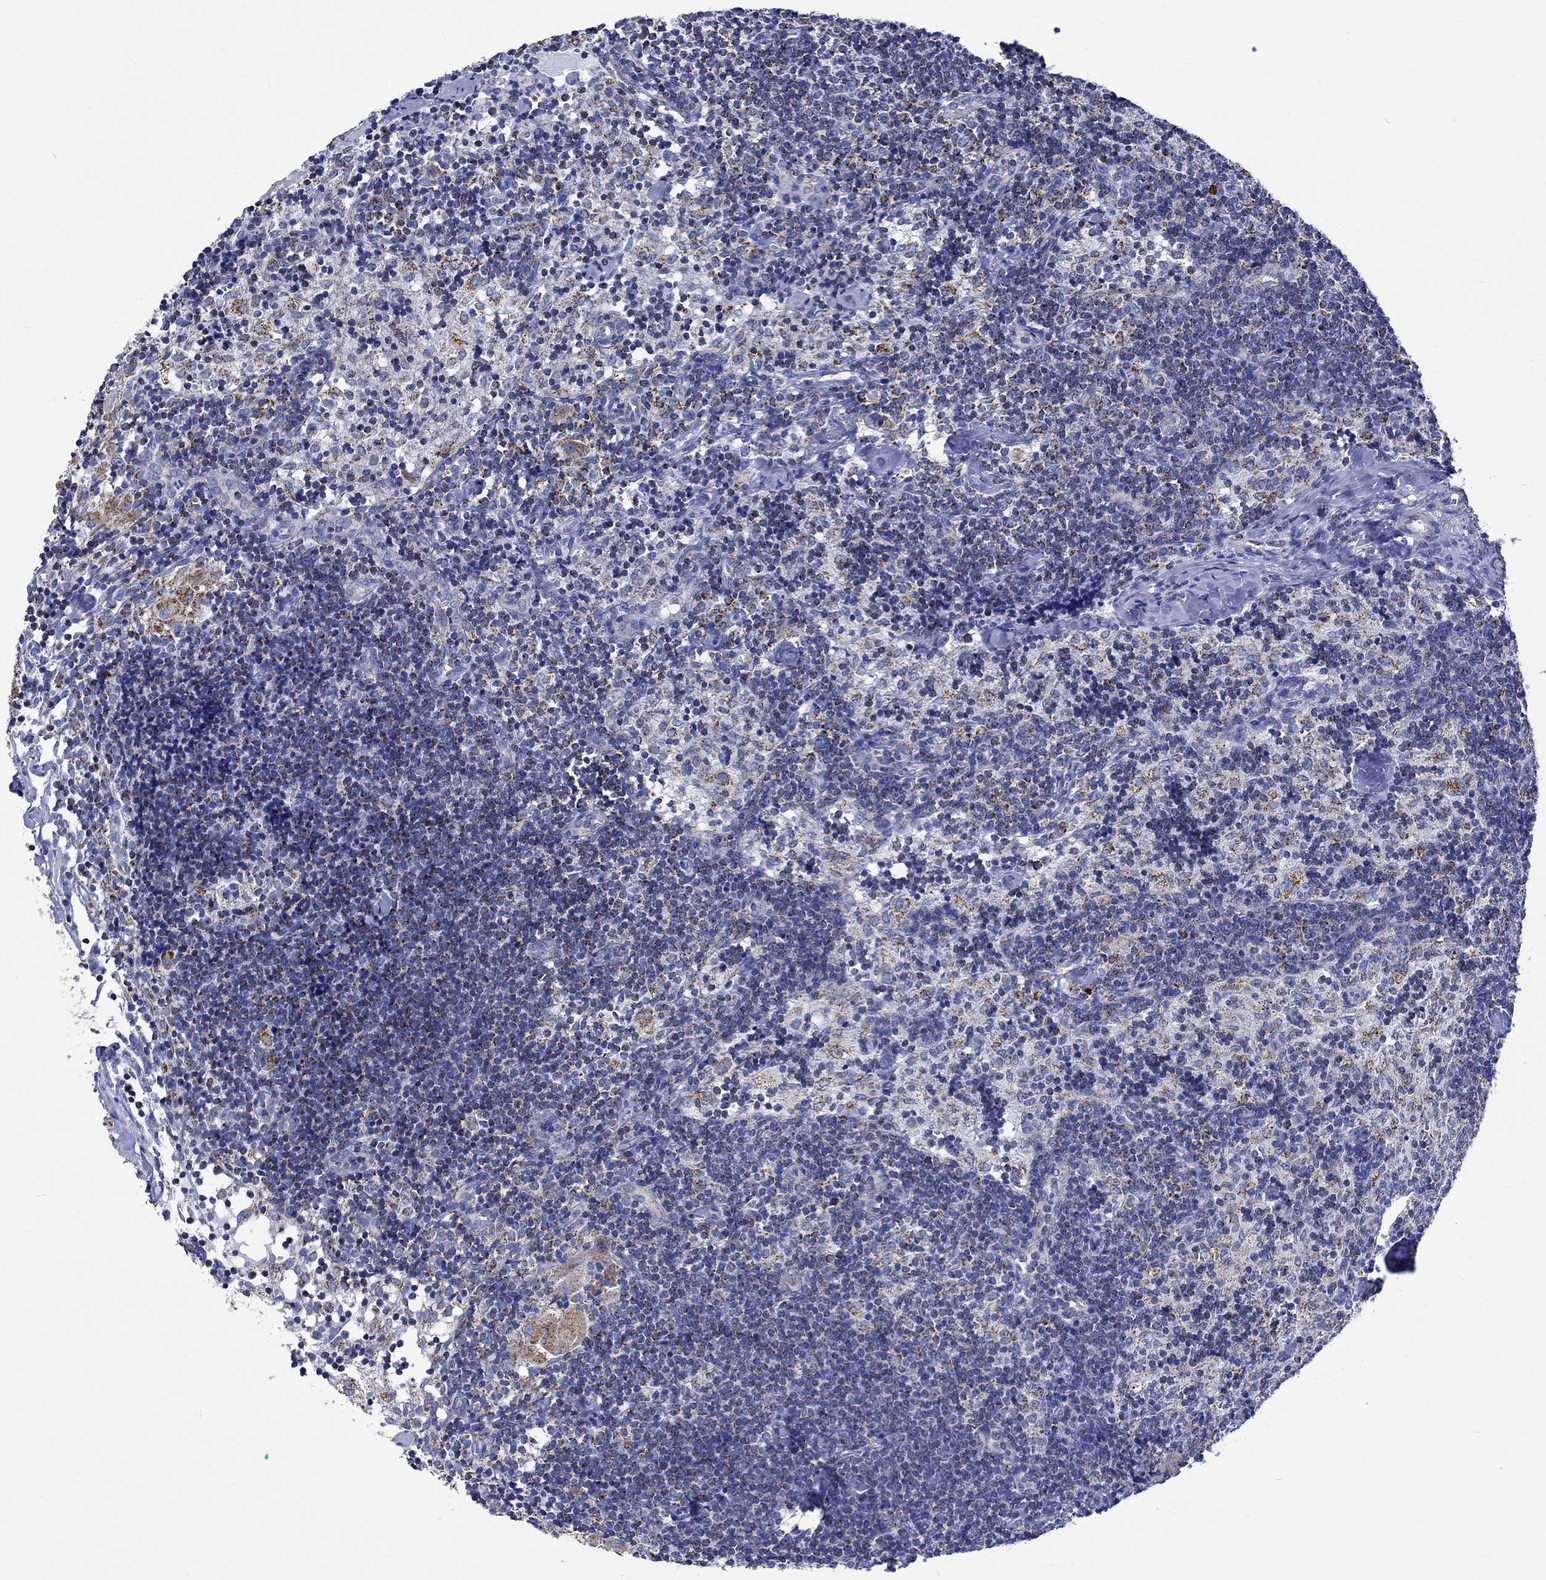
{"staining": {"intensity": "strong", "quantity": "<25%", "location": "cytoplasmic/membranous"}, "tissue": "lymph node", "cell_type": "Non-germinal center cells", "image_type": "normal", "snomed": [{"axis": "morphology", "description": "Normal tissue, NOS"}, {"axis": "topography", "description": "Lymph node"}], "caption": "Immunohistochemistry (IHC) of unremarkable human lymph node reveals medium levels of strong cytoplasmic/membranous staining in about <25% of non-germinal center cells. Ihc stains the protein of interest in brown and the nuclei are stained blue.", "gene": "RCE1", "patient": {"sex": "female", "age": 52}}